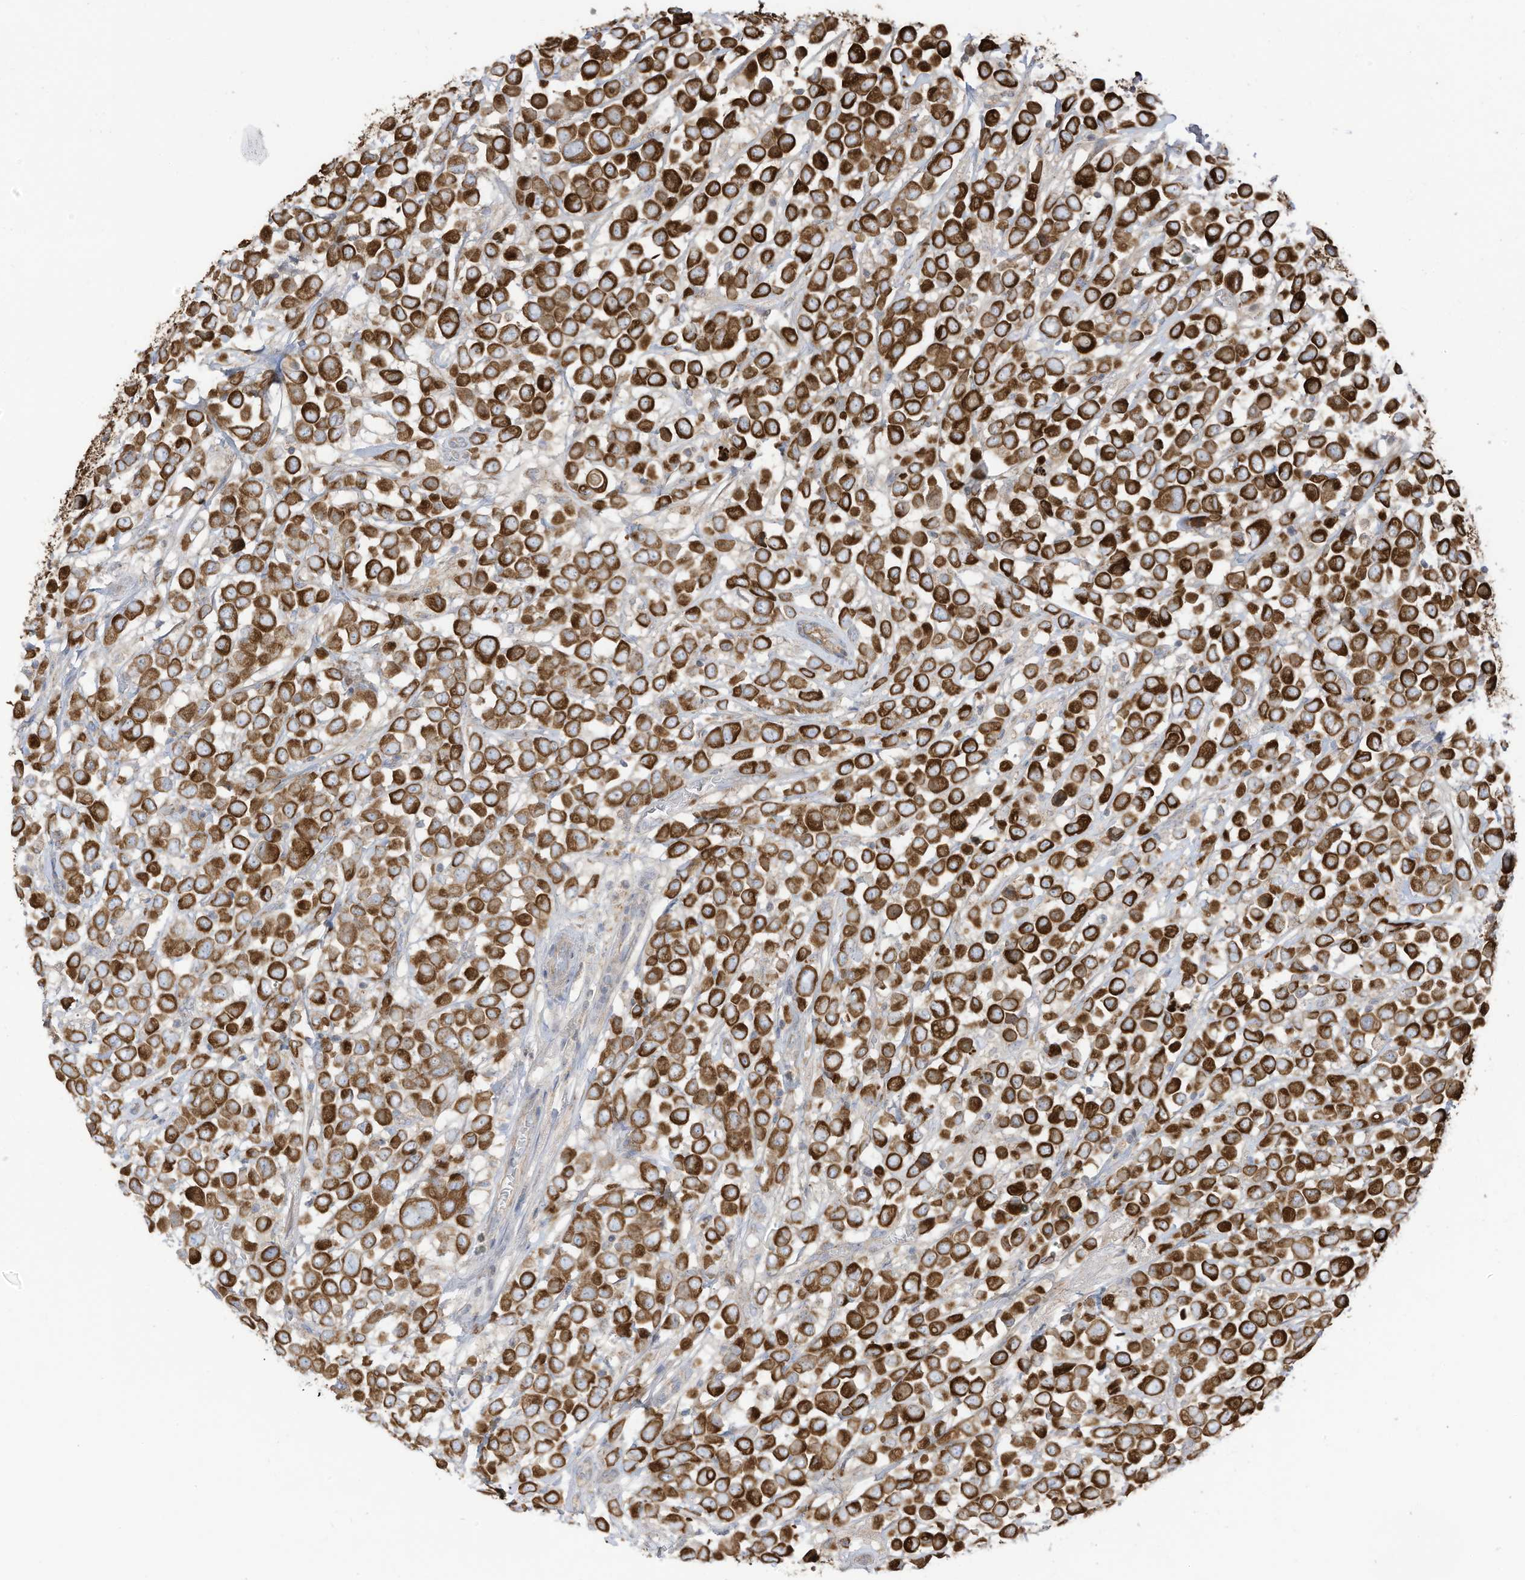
{"staining": {"intensity": "strong", "quantity": ">75%", "location": "cytoplasmic/membranous"}, "tissue": "breast cancer", "cell_type": "Tumor cells", "image_type": "cancer", "snomed": [{"axis": "morphology", "description": "Duct carcinoma"}, {"axis": "topography", "description": "Breast"}], "caption": "Human breast cancer stained with a brown dye shows strong cytoplasmic/membranous positive expression in about >75% of tumor cells.", "gene": "CGAS", "patient": {"sex": "female", "age": 61}}